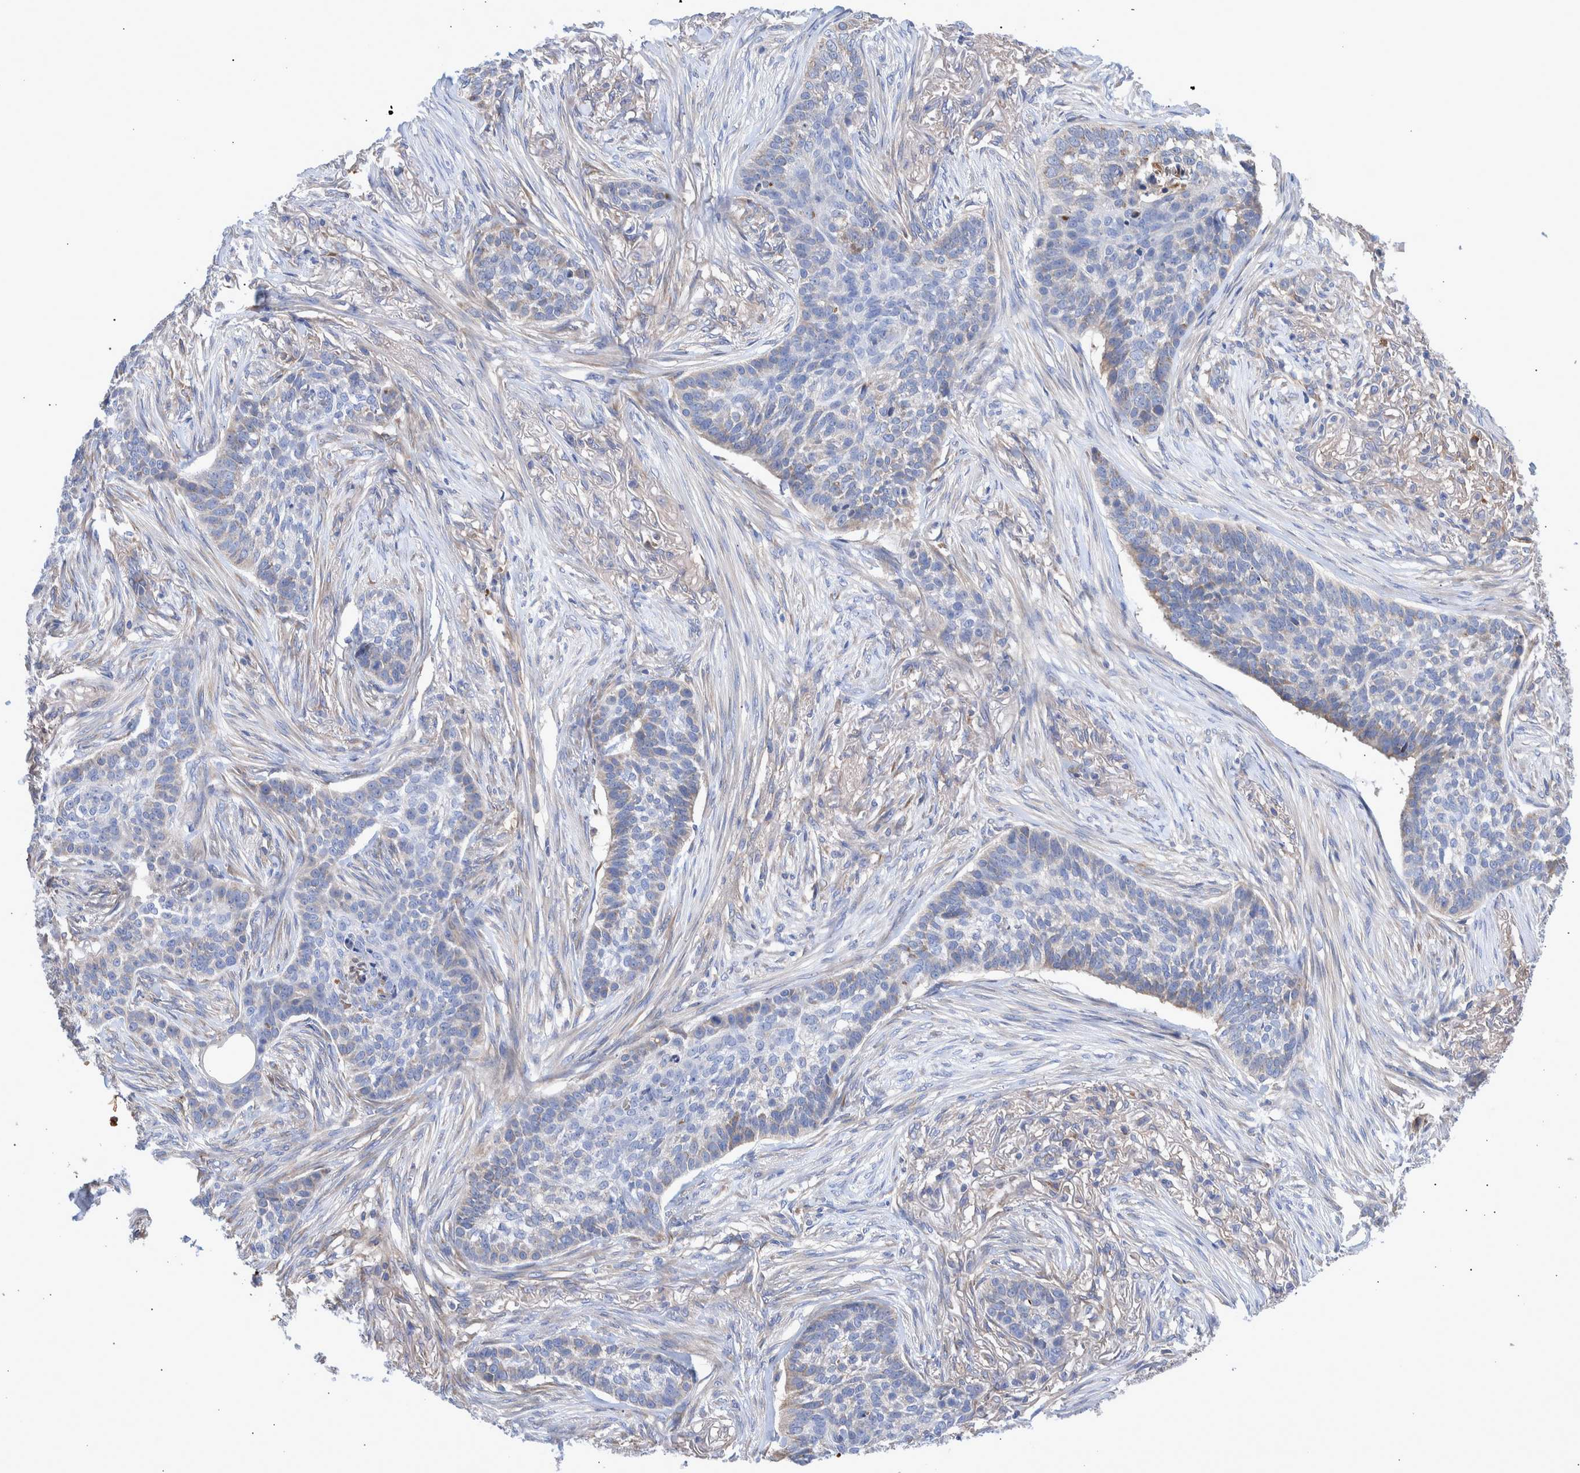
{"staining": {"intensity": "negative", "quantity": "none", "location": "none"}, "tissue": "skin cancer", "cell_type": "Tumor cells", "image_type": "cancer", "snomed": [{"axis": "morphology", "description": "Basal cell carcinoma"}, {"axis": "topography", "description": "Skin"}], "caption": "This is an IHC image of human basal cell carcinoma (skin). There is no staining in tumor cells.", "gene": "DLL4", "patient": {"sex": "male", "age": 85}}